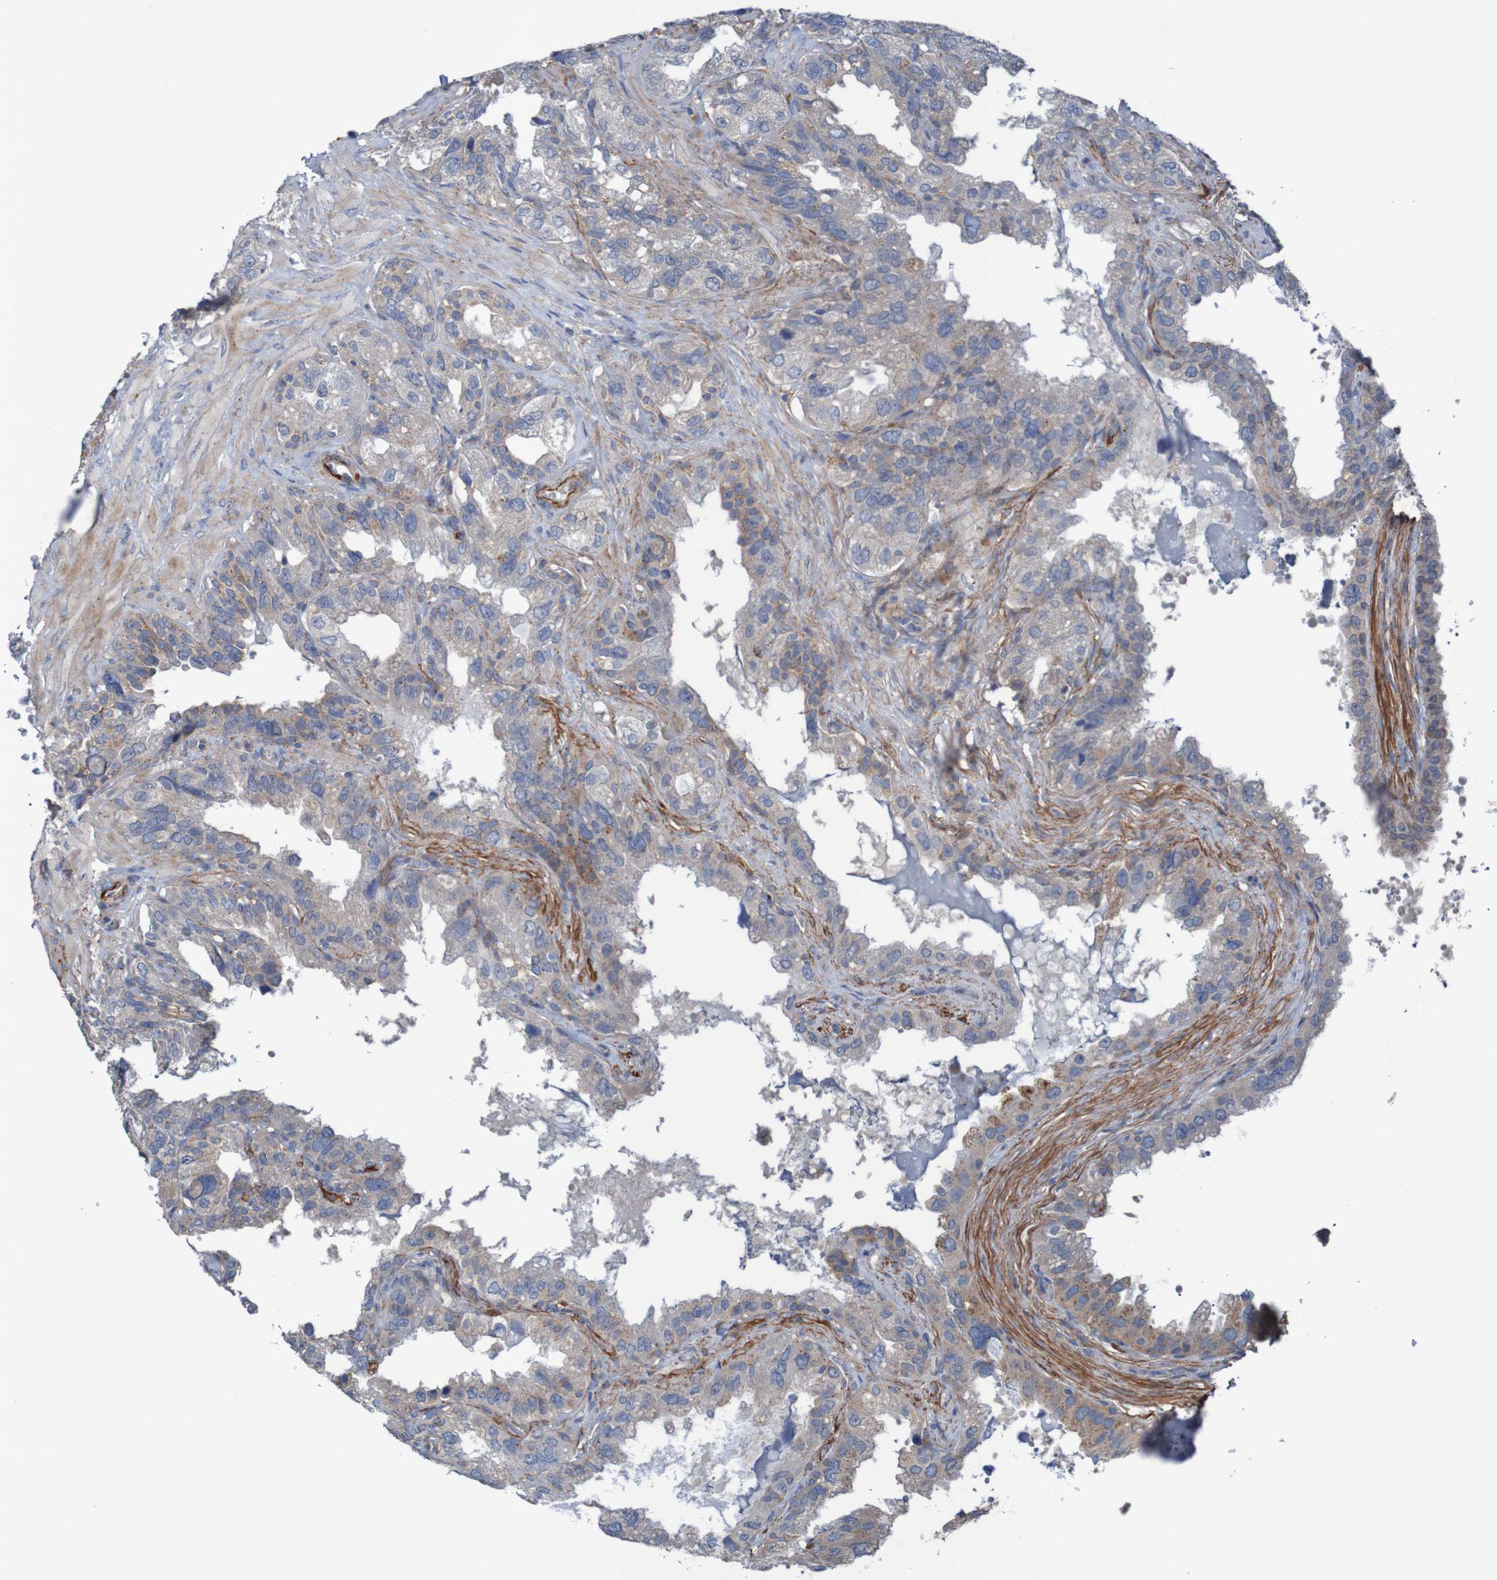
{"staining": {"intensity": "weak", "quantity": "25%-75%", "location": "cytoplasmic/membranous"}, "tissue": "seminal vesicle", "cell_type": "Glandular cells", "image_type": "normal", "snomed": [{"axis": "morphology", "description": "Normal tissue, NOS"}, {"axis": "topography", "description": "Seminal veicle"}], "caption": "Immunohistochemistry (IHC) micrograph of normal seminal vesicle: human seminal vesicle stained using IHC exhibits low levels of weak protein expression localized specifically in the cytoplasmic/membranous of glandular cells, appearing as a cytoplasmic/membranous brown color.", "gene": "ANGPT4", "patient": {"sex": "male", "age": 68}}